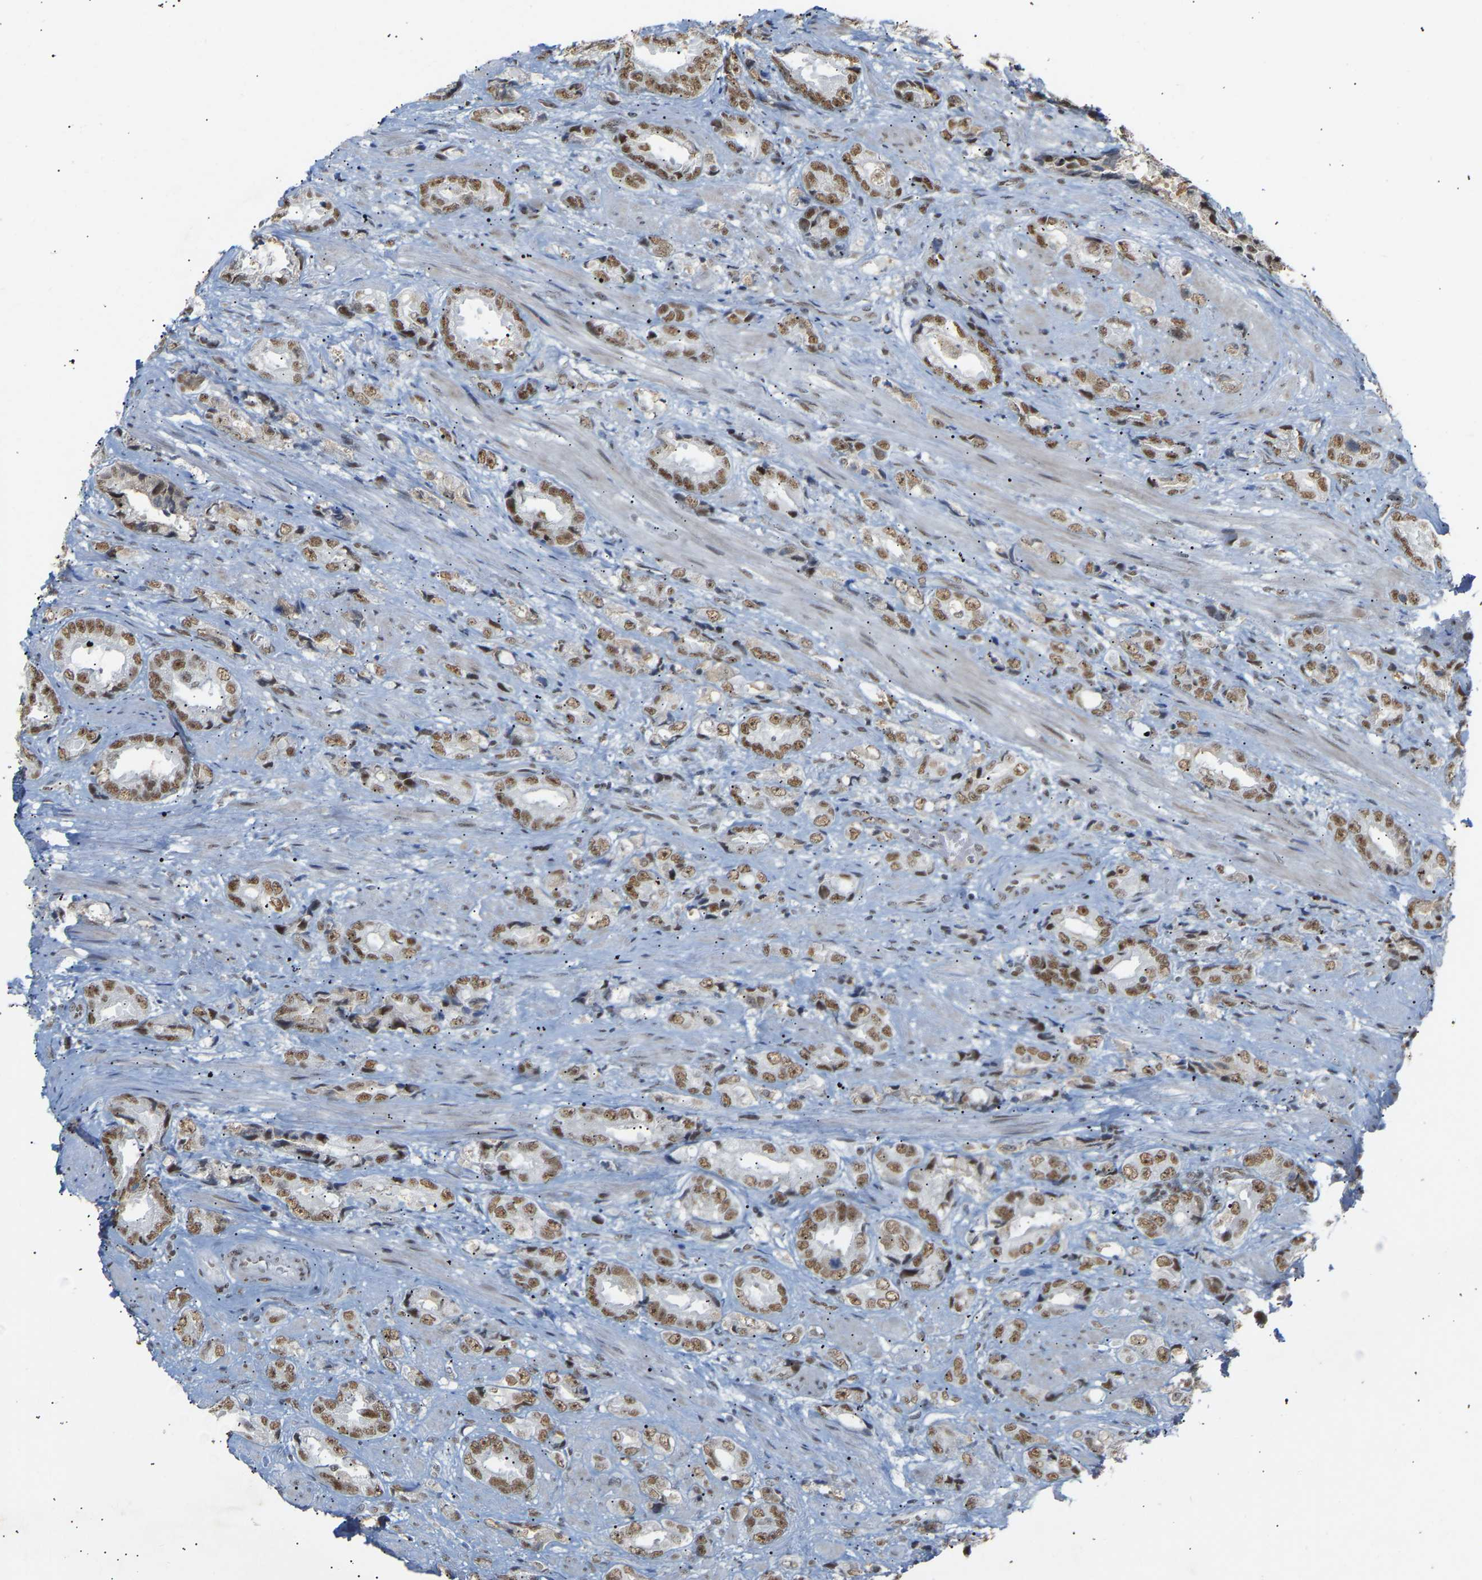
{"staining": {"intensity": "moderate", "quantity": ">75%", "location": "nuclear"}, "tissue": "prostate cancer", "cell_type": "Tumor cells", "image_type": "cancer", "snomed": [{"axis": "morphology", "description": "Adenocarcinoma, High grade"}, {"axis": "topography", "description": "Prostate"}], "caption": "High-magnification brightfield microscopy of adenocarcinoma (high-grade) (prostate) stained with DAB (3,3'-diaminobenzidine) (brown) and counterstained with hematoxylin (blue). tumor cells exhibit moderate nuclear staining is present in about>75% of cells.", "gene": "NELFB", "patient": {"sex": "male", "age": 61}}